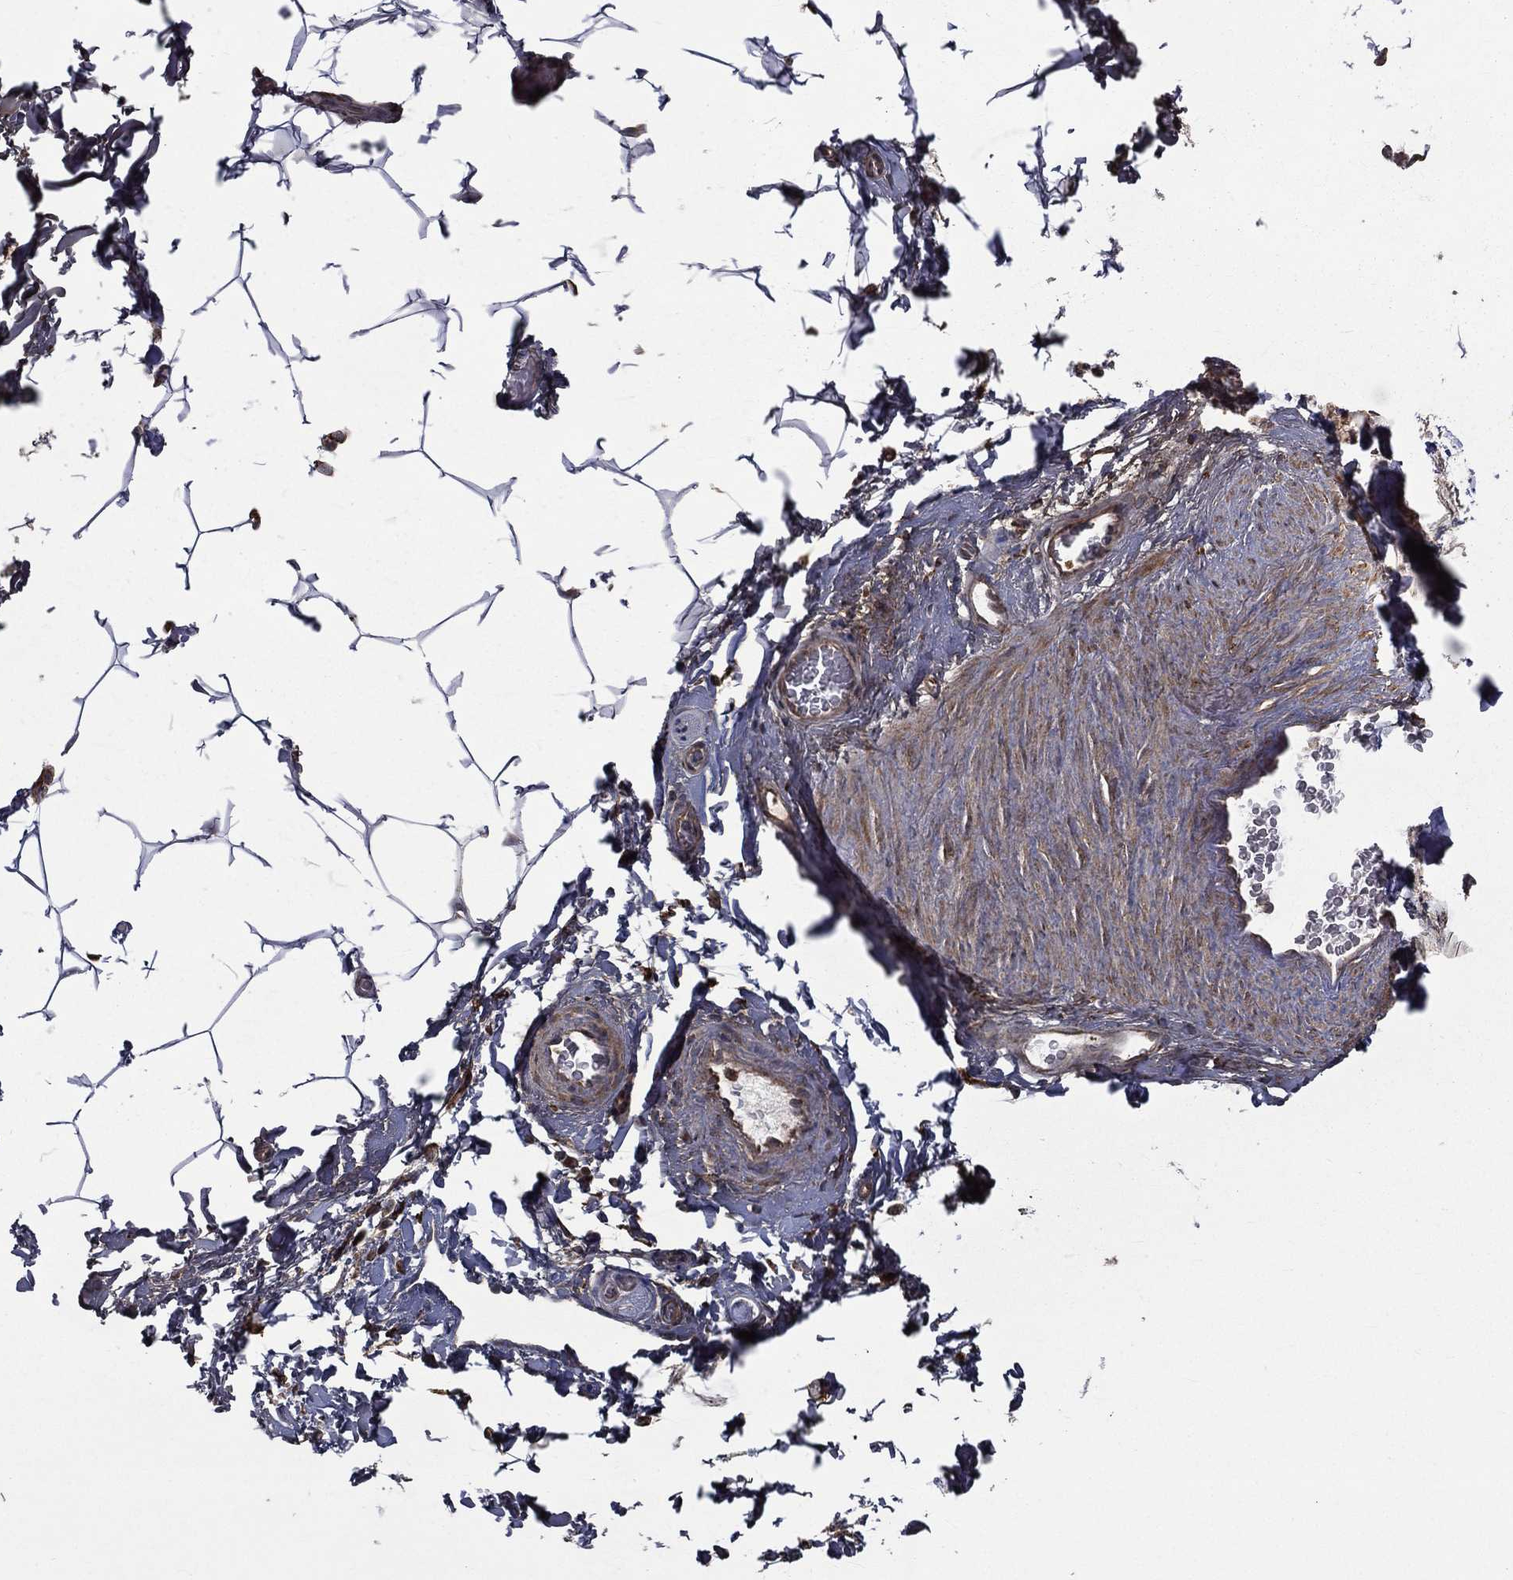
{"staining": {"intensity": "negative", "quantity": "none", "location": "none"}, "tissue": "adipose tissue", "cell_type": "Adipocytes", "image_type": "normal", "snomed": [{"axis": "morphology", "description": "Normal tissue, NOS"}, {"axis": "topography", "description": "Soft tissue"}, {"axis": "topography", "description": "Vascular tissue"}], "caption": "Immunohistochemistry (IHC) micrograph of normal adipose tissue: human adipose tissue stained with DAB exhibits no significant protein staining in adipocytes. (Immunohistochemistry, brightfield microscopy, high magnification).", "gene": "OLFML1", "patient": {"sex": "male", "age": 41}}